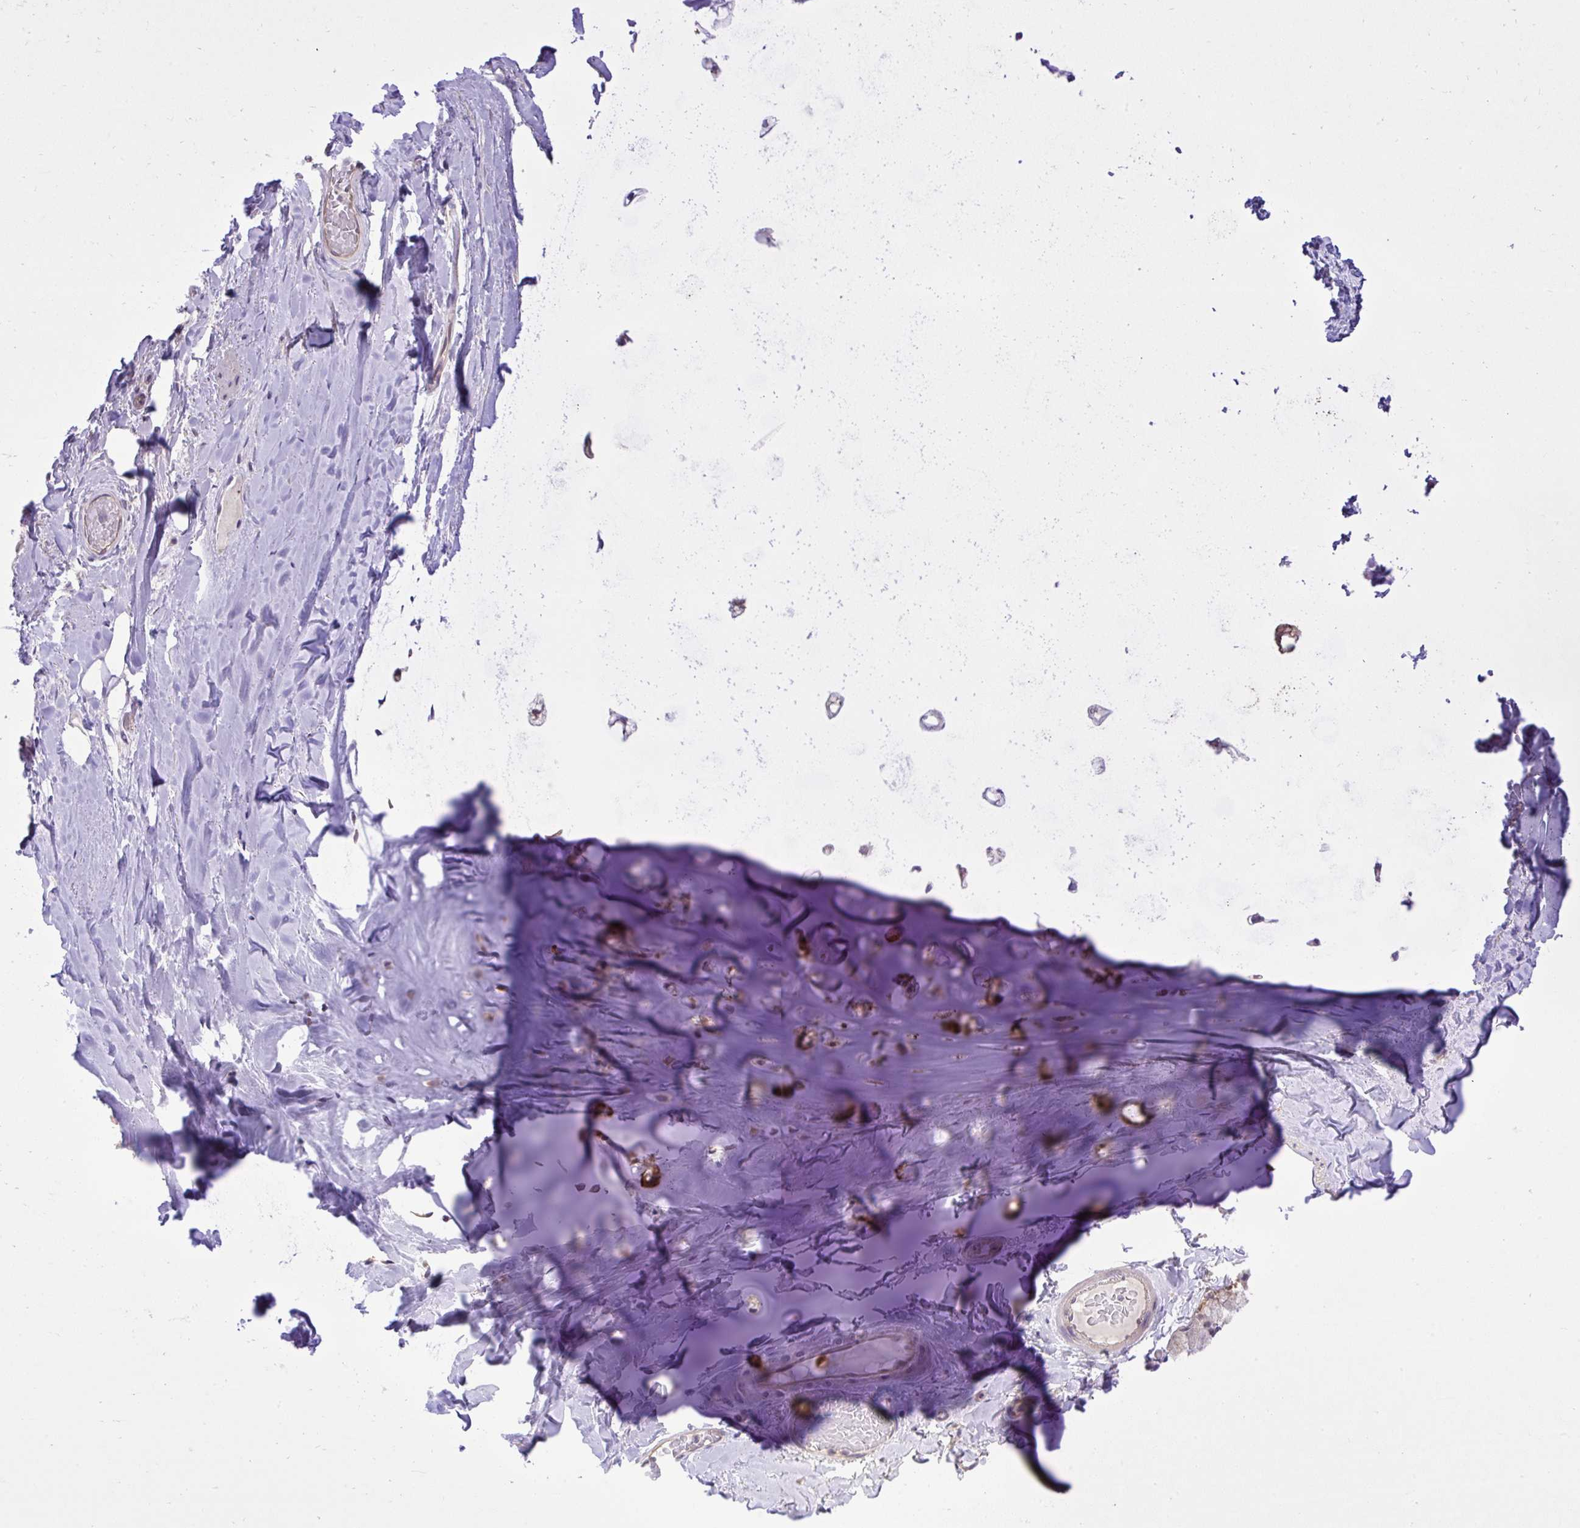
{"staining": {"intensity": "negative", "quantity": "none", "location": "none"}, "tissue": "adipose tissue", "cell_type": "Adipocytes", "image_type": "normal", "snomed": [{"axis": "morphology", "description": "Normal tissue, NOS"}, {"axis": "topography", "description": "Cartilage tissue"}, {"axis": "topography", "description": "Bronchus"}], "caption": "High power microscopy histopathology image of an IHC histopathology image of benign adipose tissue, revealing no significant staining in adipocytes. (DAB immunohistochemistry, high magnification).", "gene": "PPP5C", "patient": {"sex": "male", "age": 64}}